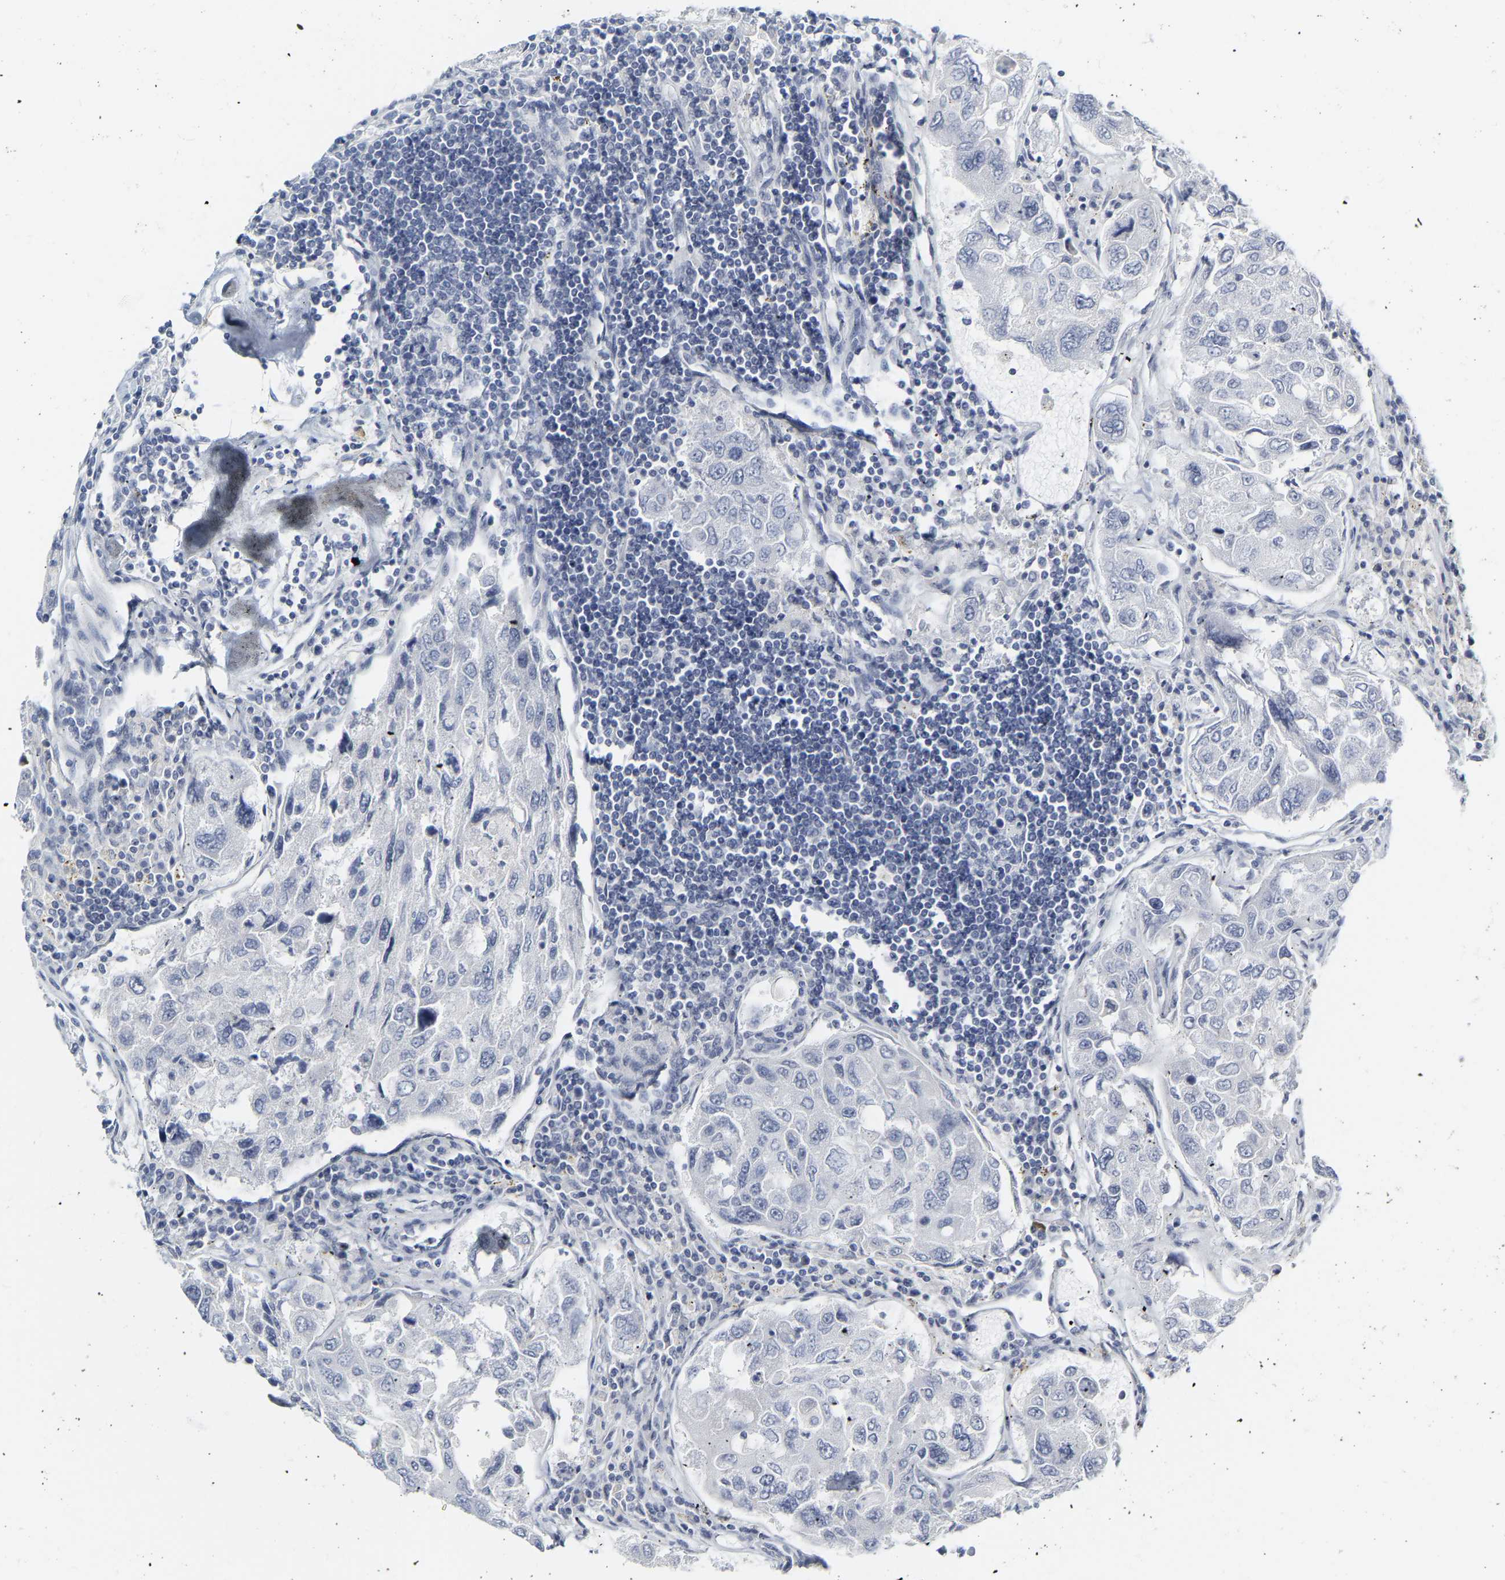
{"staining": {"intensity": "negative", "quantity": "none", "location": "none"}, "tissue": "urothelial cancer", "cell_type": "Tumor cells", "image_type": "cancer", "snomed": [{"axis": "morphology", "description": "Urothelial carcinoma, High grade"}, {"axis": "topography", "description": "Lymph node"}, {"axis": "topography", "description": "Urinary bladder"}], "caption": "An image of human high-grade urothelial carcinoma is negative for staining in tumor cells. (Immunohistochemistry (ihc), brightfield microscopy, high magnification).", "gene": "GNAS", "patient": {"sex": "male", "age": 51}}